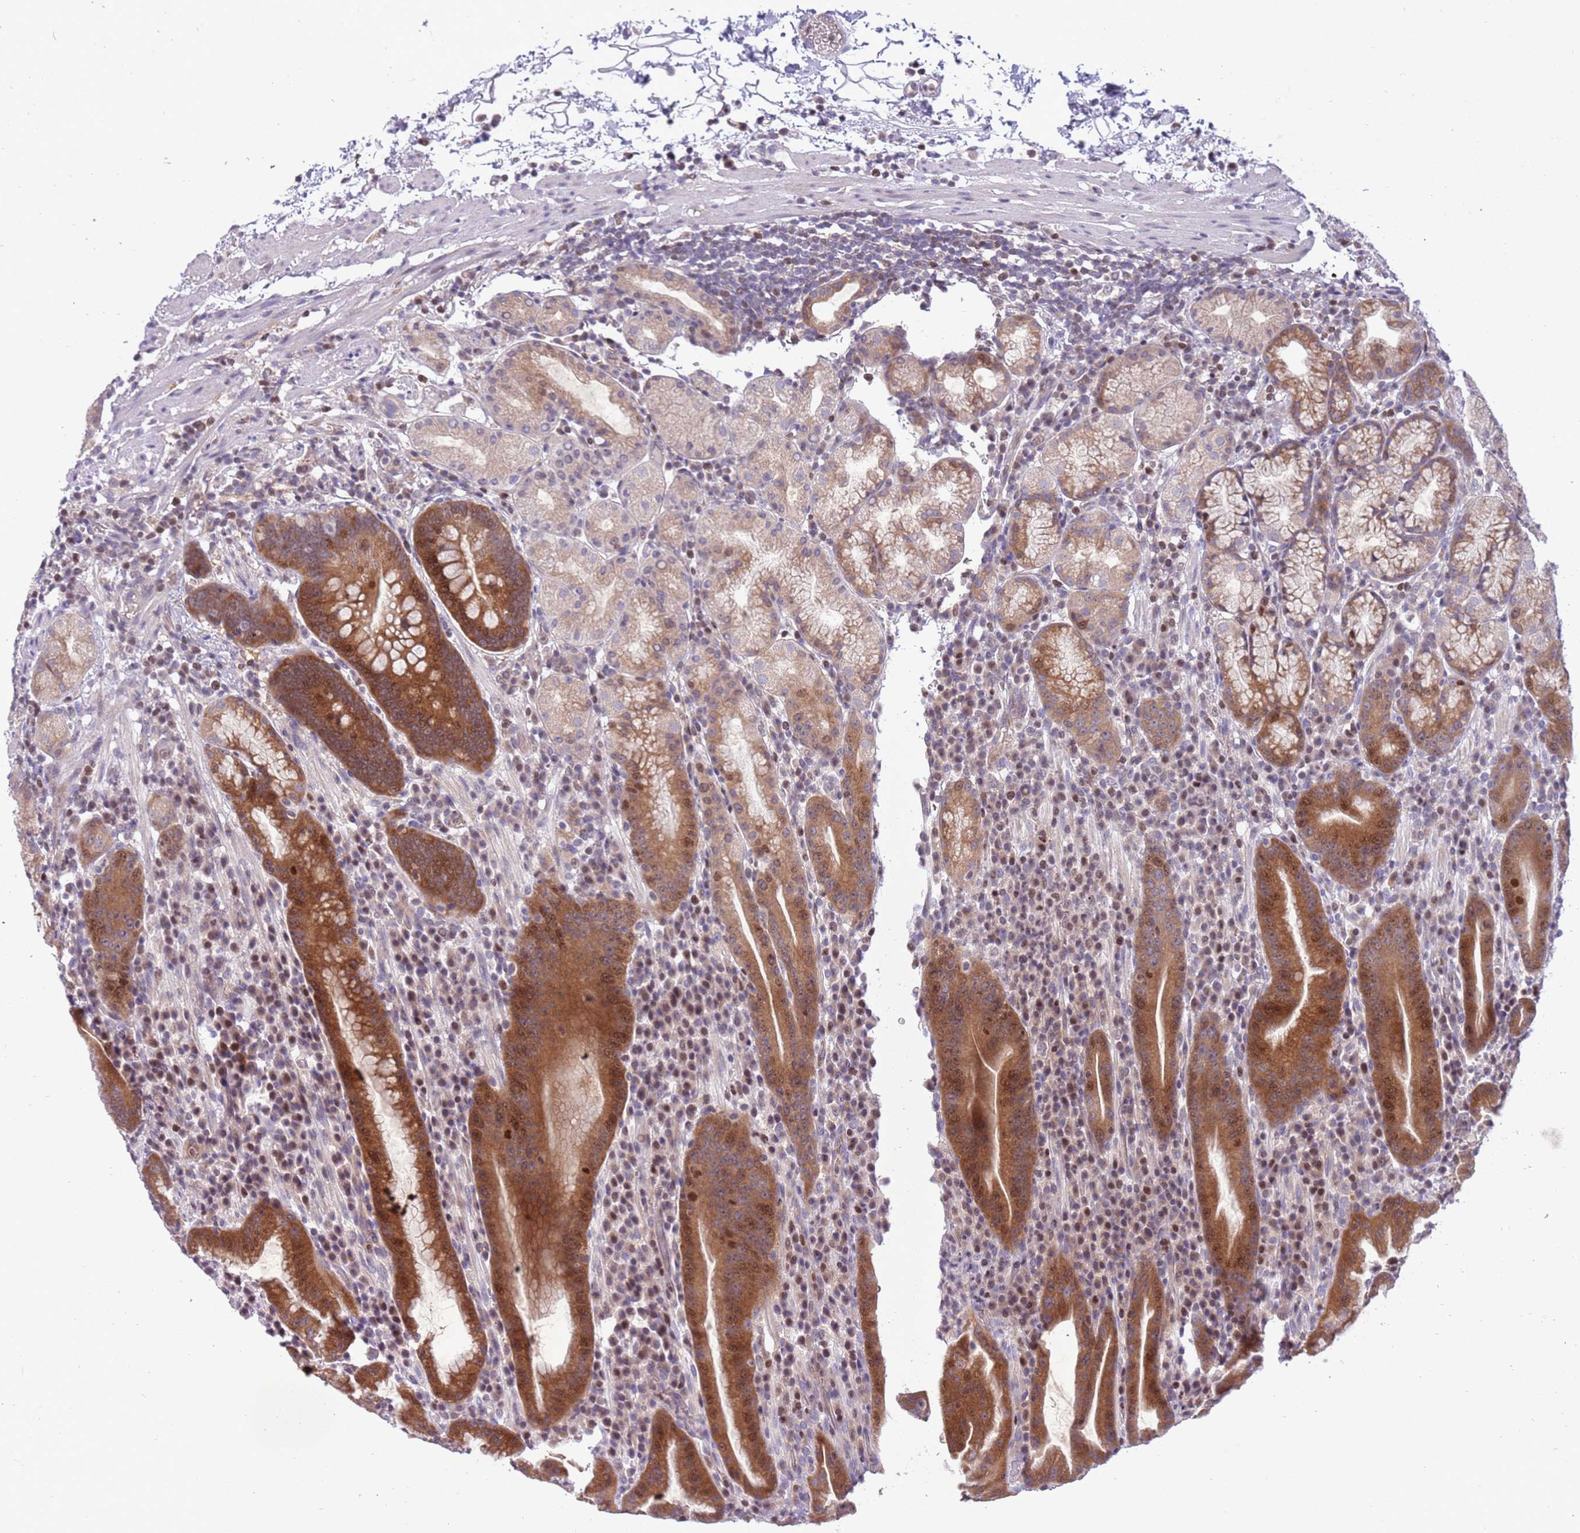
{"staining": {"intensity": "moderate", "quantity": ">75%", "location": "cytoplasmic/membranous,nuclear"}, "tissue": "stomach", "cell_type": "Glandular cells", "image_type": "normal", "snomed": [{"axis": "morphology", "description": "Normal tissue, NOS"}, {"axis": "morphology", "description": "Inflammation, NOS"}, {"axis": "topography", "description": "Stomach"}], "caption": "Stomach stained with DAB immunohistochemistry (IHC) displays medium levels of moderate cytoplasmic/membranous,nuclear staining in about >75% of glandular cells. (brown staining indicates protein expression, while blue staining denotes nuclei).", "gene": "ARHGEF35", "patient": {"sex": "male", "age": 79}}